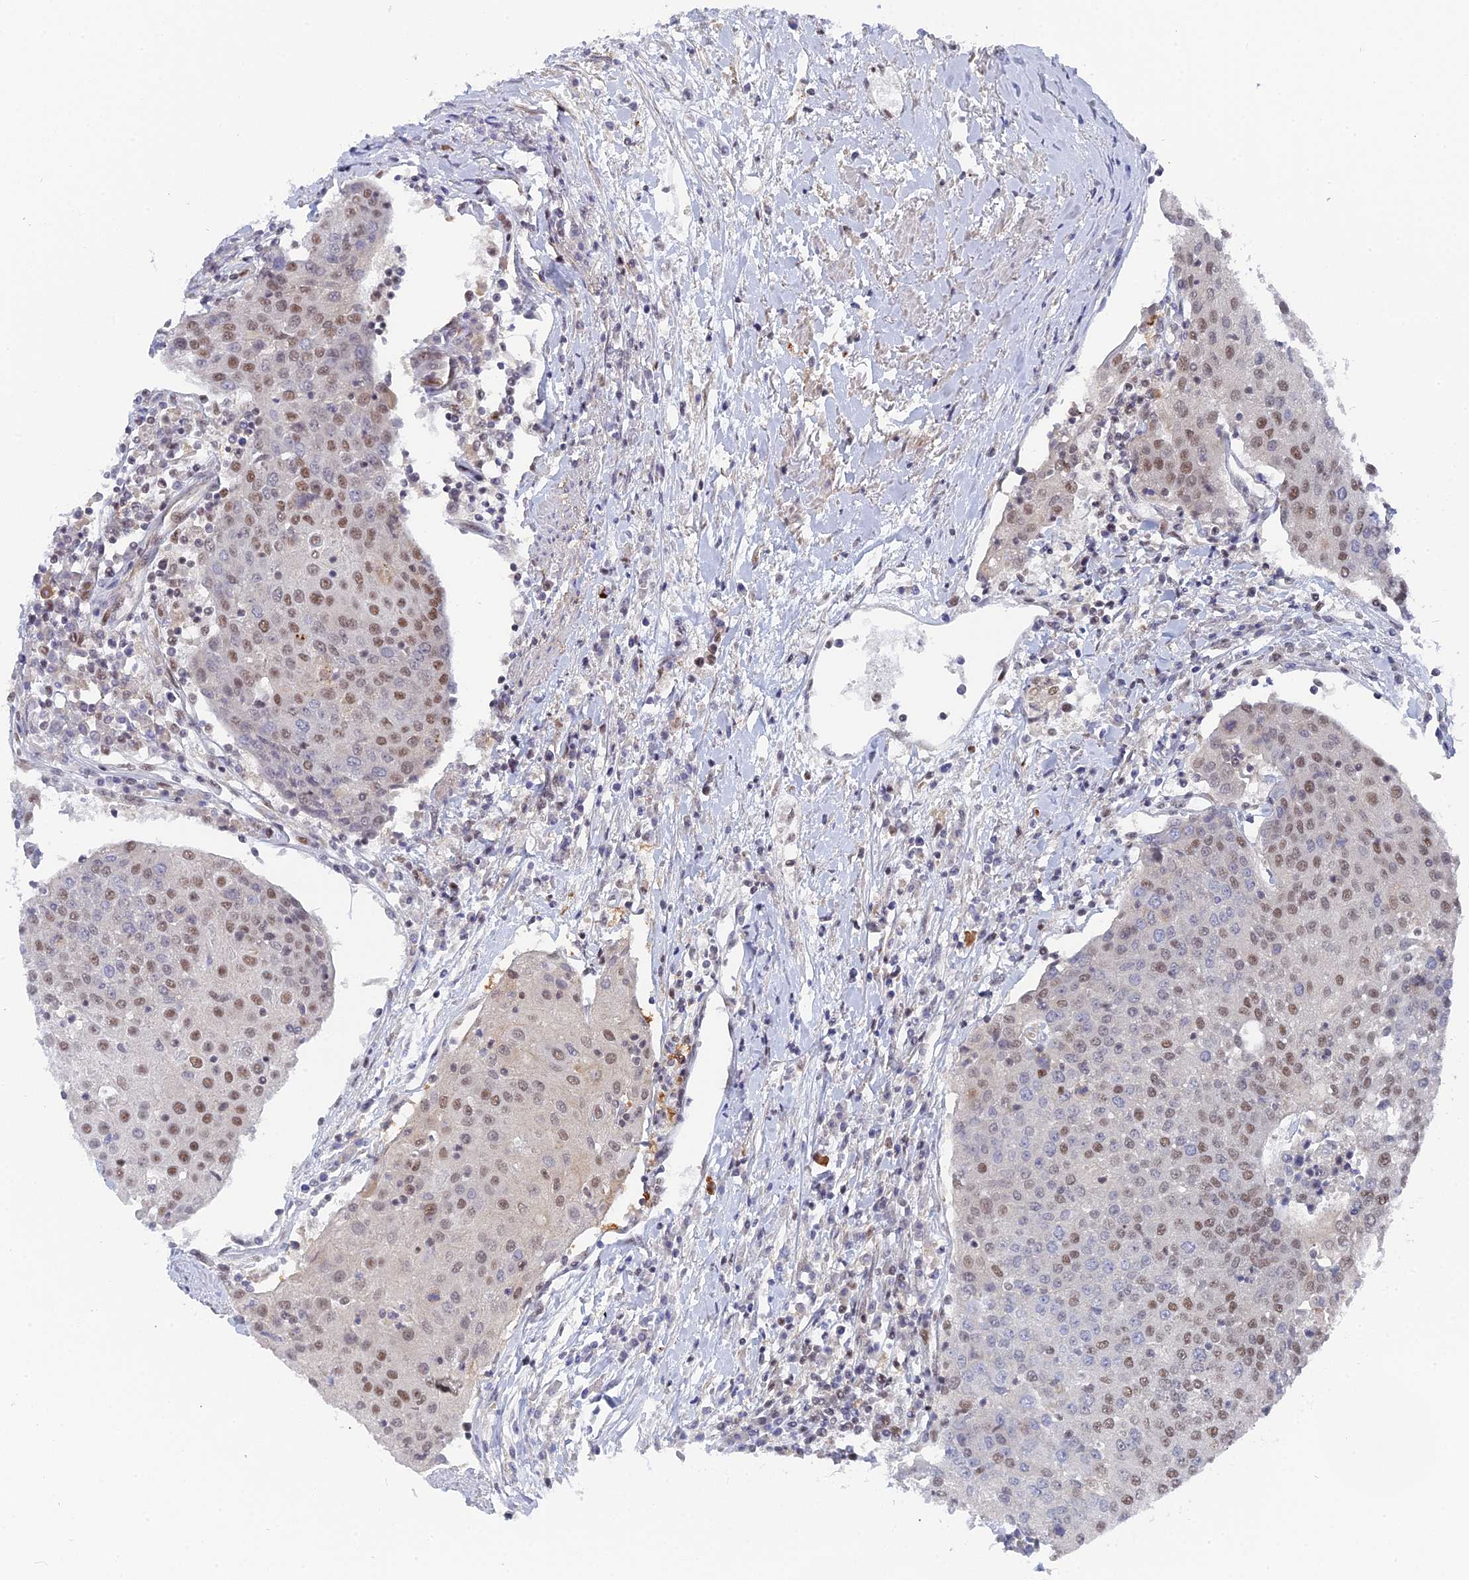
{"staining": {"intensity": "moderate", "quantity": ">75%", "location": "nuclear"}, "tissue": "urothelial cancer", "cell_type": "Tumor cells", "image_type": "cancer", "snomed": [{"axis": "morphology", "description": "Urothelial carcinoma, High grade"}, {"axis": "topography", "description": "Urinary bladder"}], "caption": "Human urothelial cancer stained with a brown dye demonstrates moderate nuclear positive staining in approximately >75% of tumor cells.", "gene": "CCDC85A", "patient": {"sex": "female", "age": 85}}